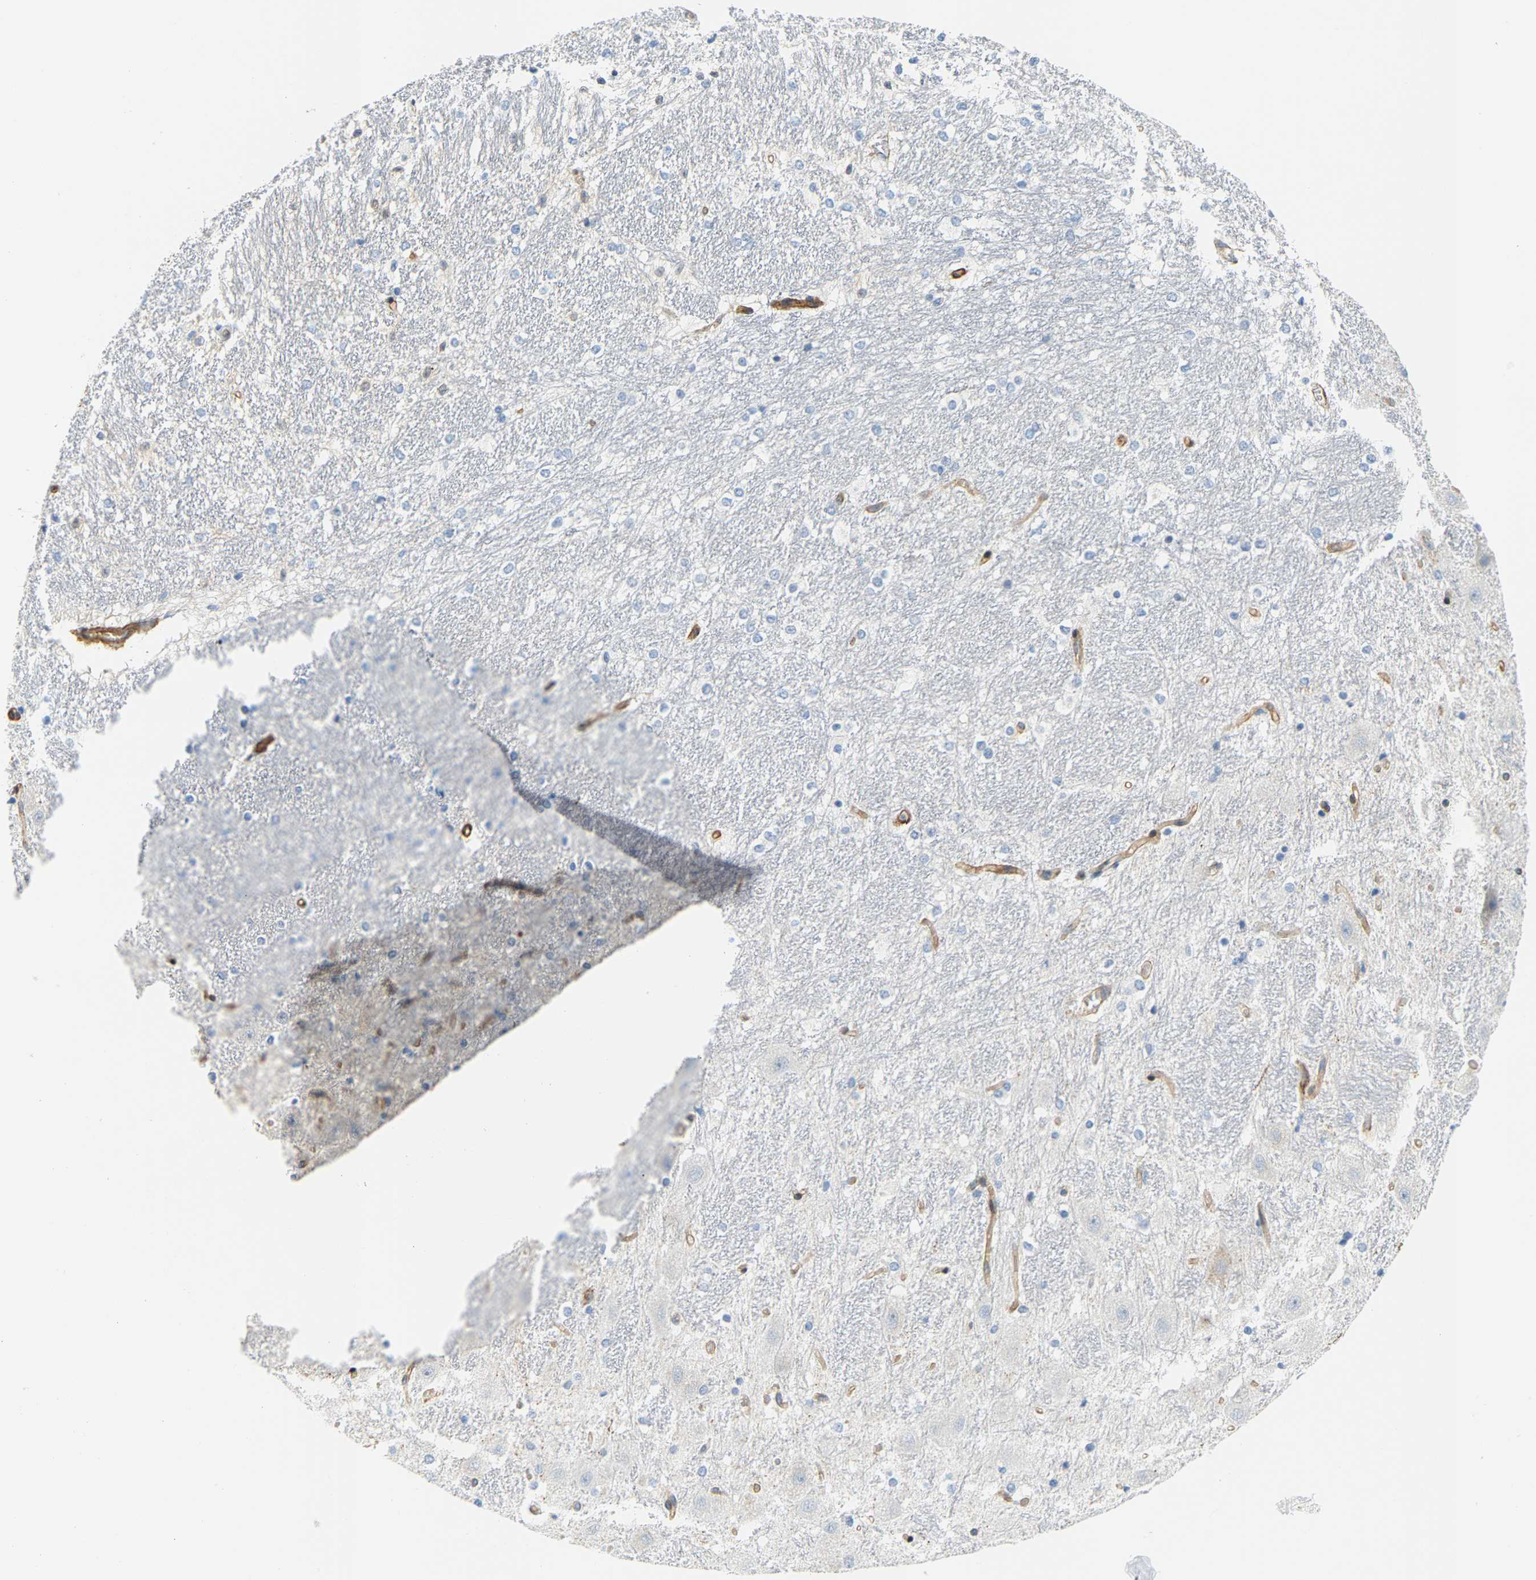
{"staining": {"intensity": "negative", "quantity": "none", "location": "none"}, "tissue": "hippocampus", "cell_type": "Glial cells", "image_type": "normal", "snomed": [{"axis": "morphology", "description": "Normal tissue, NOS"}, {"axis": "topography", "description": "Hippocampus"}], "caption": "This is a micrograph of immunohistochemistry staining of normal hippocampus, which shows no positivity in glial cells. The staining was performed using DAB (3,3'-diaminobenzidine) to visualize the protein expression in brown, while the nuclei were stained in blue with hematoxylin (Magnification: 20x).", "gene": "PAWR", "patient": {"sex": "female", "age": 19}}